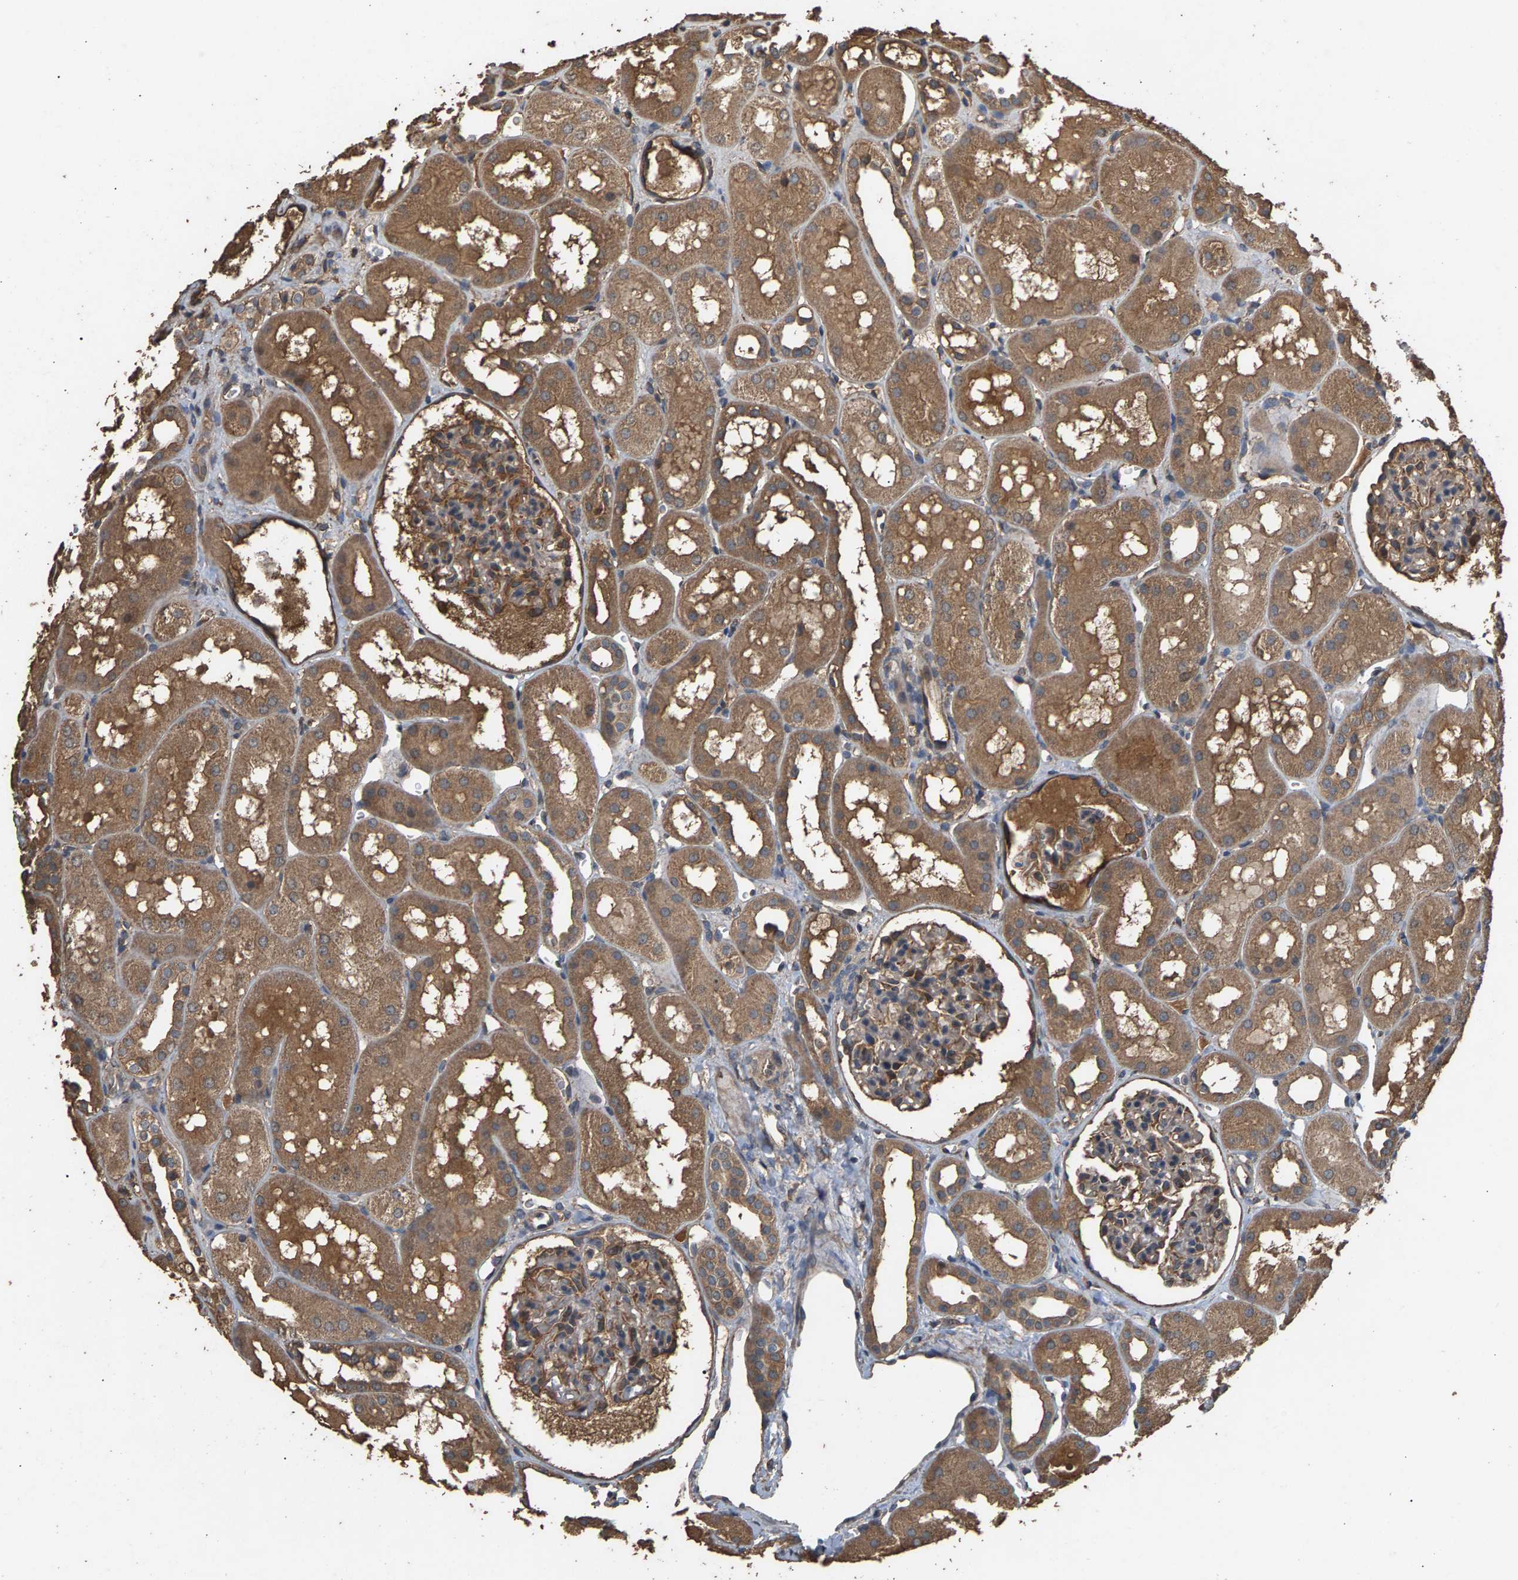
{"staining": {"intensity": "moderate", "quantity": ">75%", "location": "cytoplasmic/membranous"}, "tissue": "kidney", "cell_type": "Cells in glomeruli", "image_type": "normal", "snomed": [{"axis": "morphology", "description": "Normal tissue, NOS"}, {"axis": "topography", "description": "Kidney"}, {"axis": "topography", "description": "Urinary bladder"}], "caption": "Immunohistochemistry (DAB (3,3'-diaminobenzidine)) staining of benign kidney shows moderate cytoplasmic/membranous protein expression in about >75% of cells in glomeruli. (IHC, brightfield microscopy, high magnification).", "gene": "HTRA3", "patient": {"sex": "male", "age": 16}}